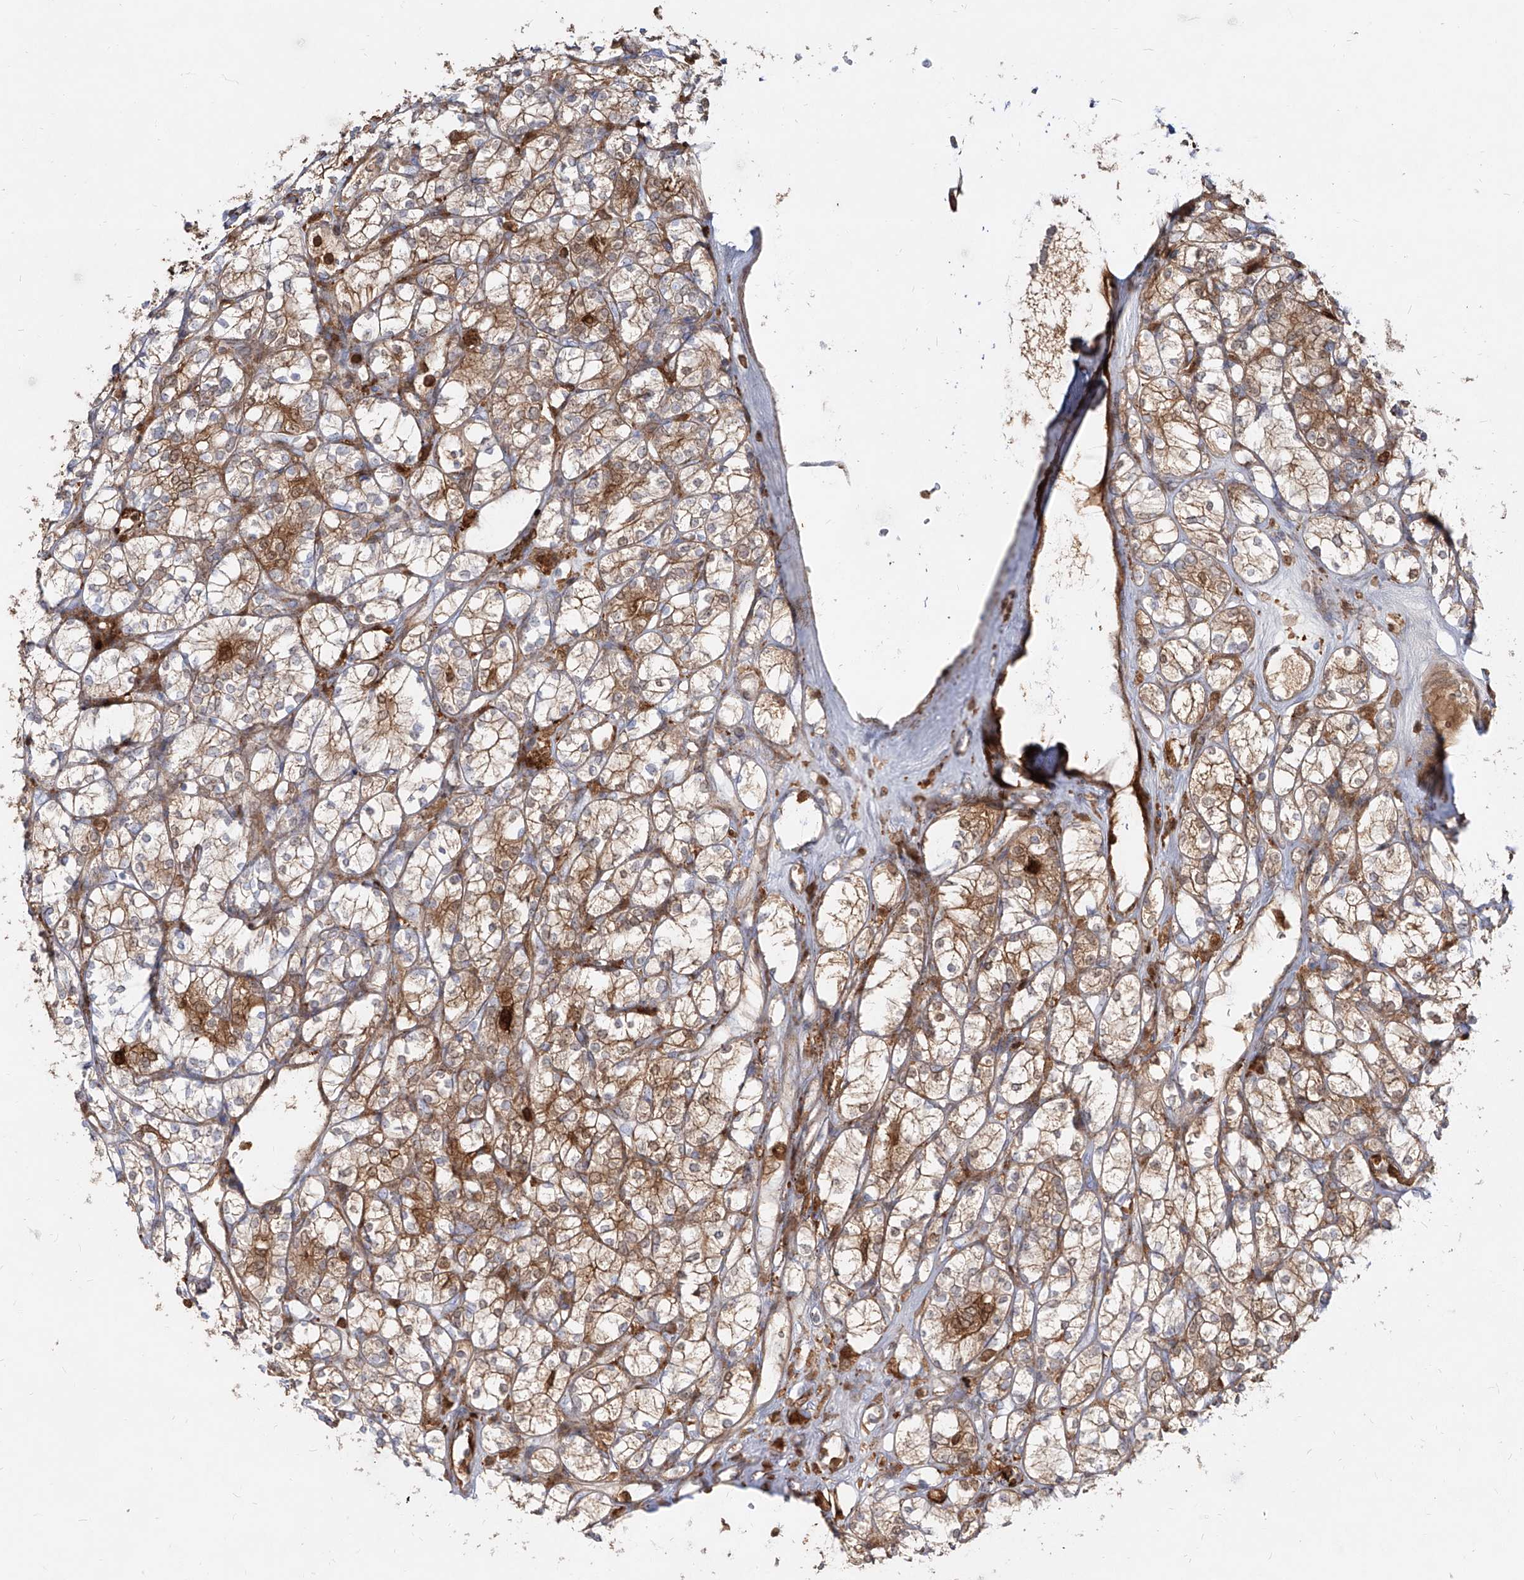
{"staining": {"intensity": "moderate", "quantity": ">75%", "location": "cytoplasmic/membranous"}, "tissue": "renal cancer", "cell_type": "Tumor cells", "image_type": "cancer", "snomed": [{"axis": "morphology", "description": "Adenocarcinoma, NOS"}, {"axis": "topography", "description": "Kidney"}], "caption": "This image demonstrates immunohistochemistry (IHC) staining of renal cancer, with medium moderate cytoplasmic/membranous staining in about >75% of tumor cells.", "gene": "KYNU", "patient": {"sex": "male", "age": 77}}